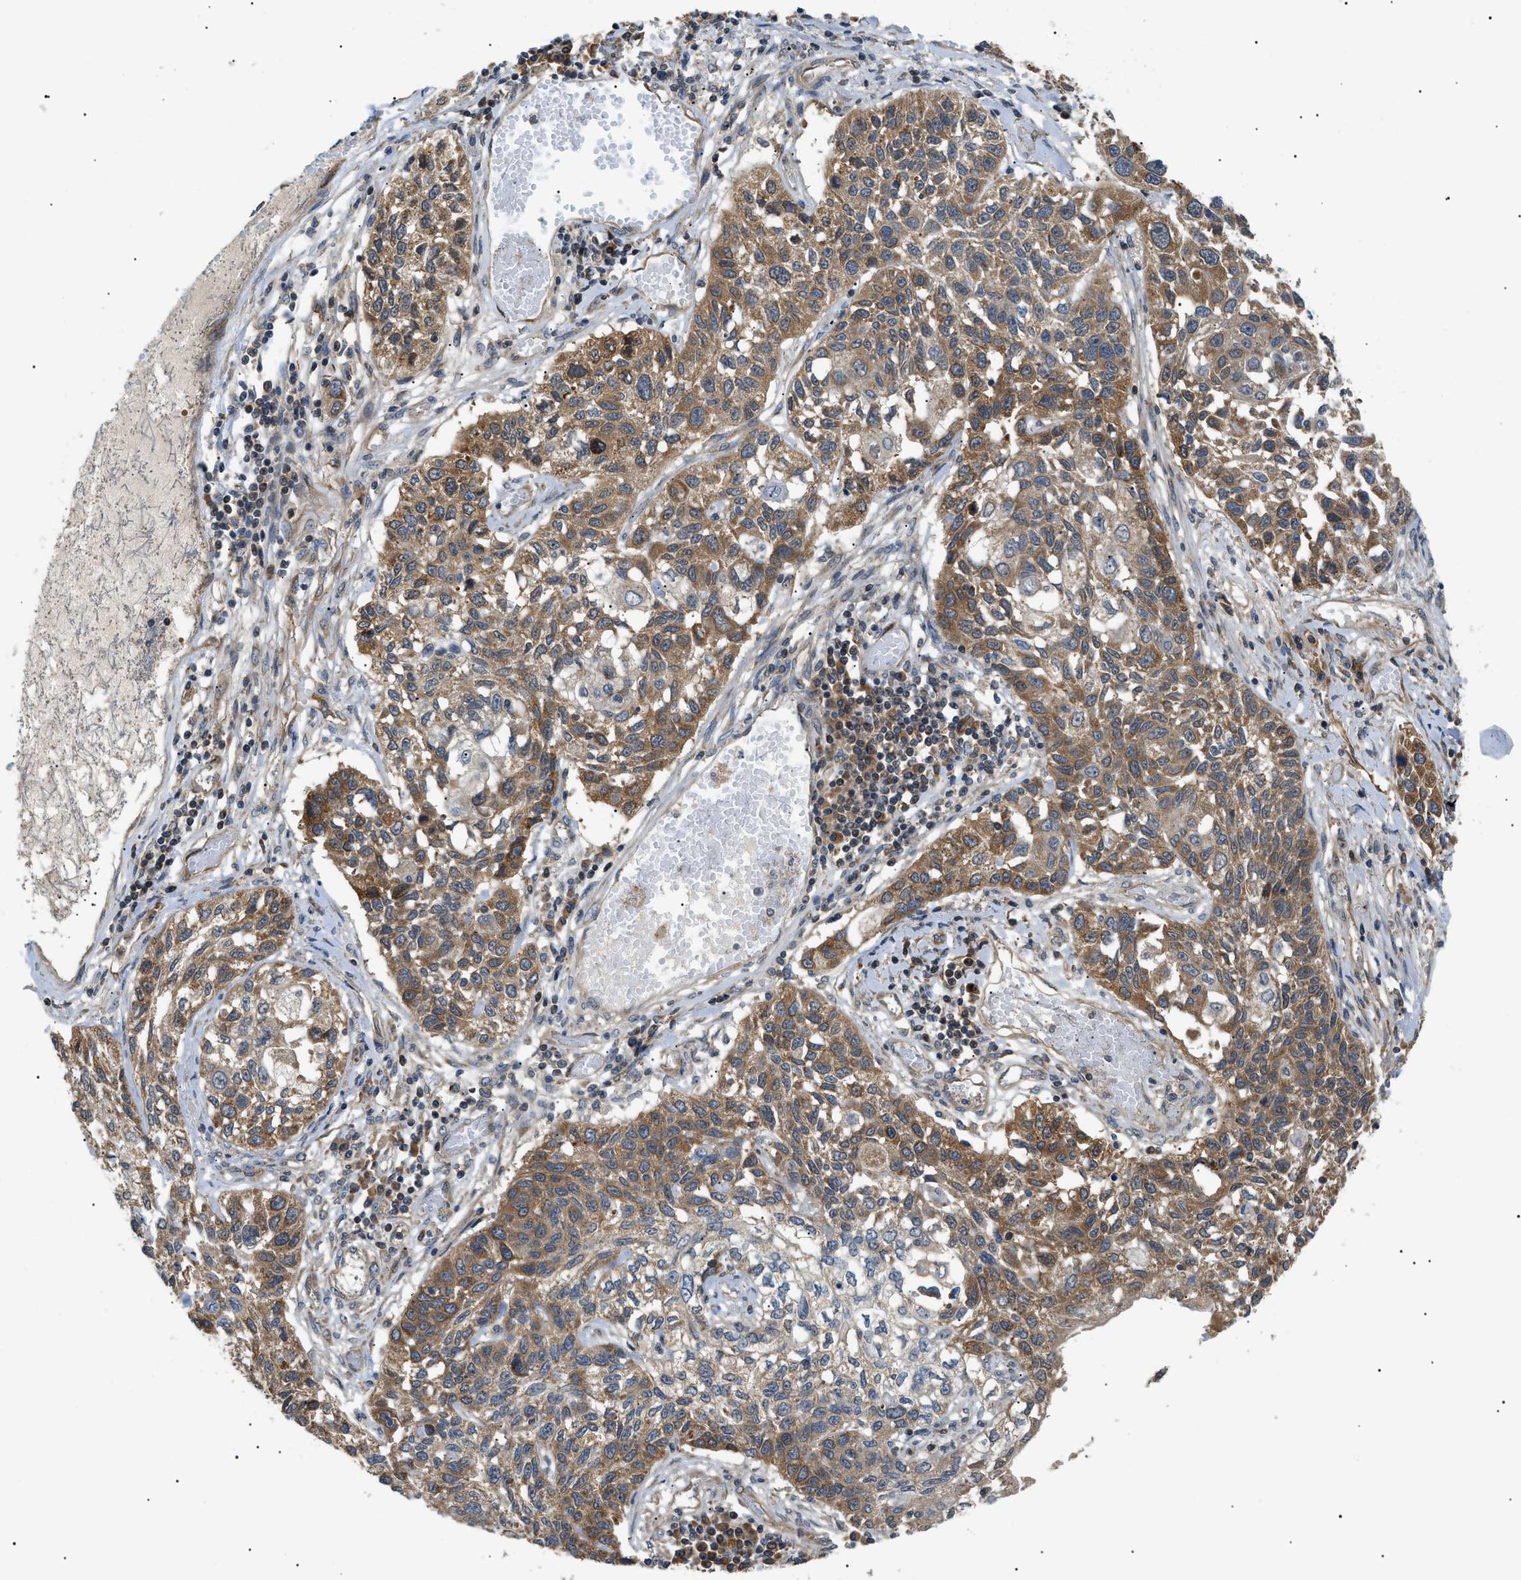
{"staining": {"intensity": "moderate", "quantity": ">75%", "location": "cytoplasmic/membranous"}, "tissue": "lung cancer", "cell_type": "Tumor cells", "image_type": "cancer", "snomed": [{"axis": "morphology", "description": "Squamous cell carcinoma, NOS"}, {"axis": "topography", "description": "Lung"}], "caption": "Moderate cytoplasmic/membranous staining is seen in about >75% of tumor cells in lung squamous cell carcinoma.", "gene": "SRPK1", "patient": {"sex": "male", "age": 71}}